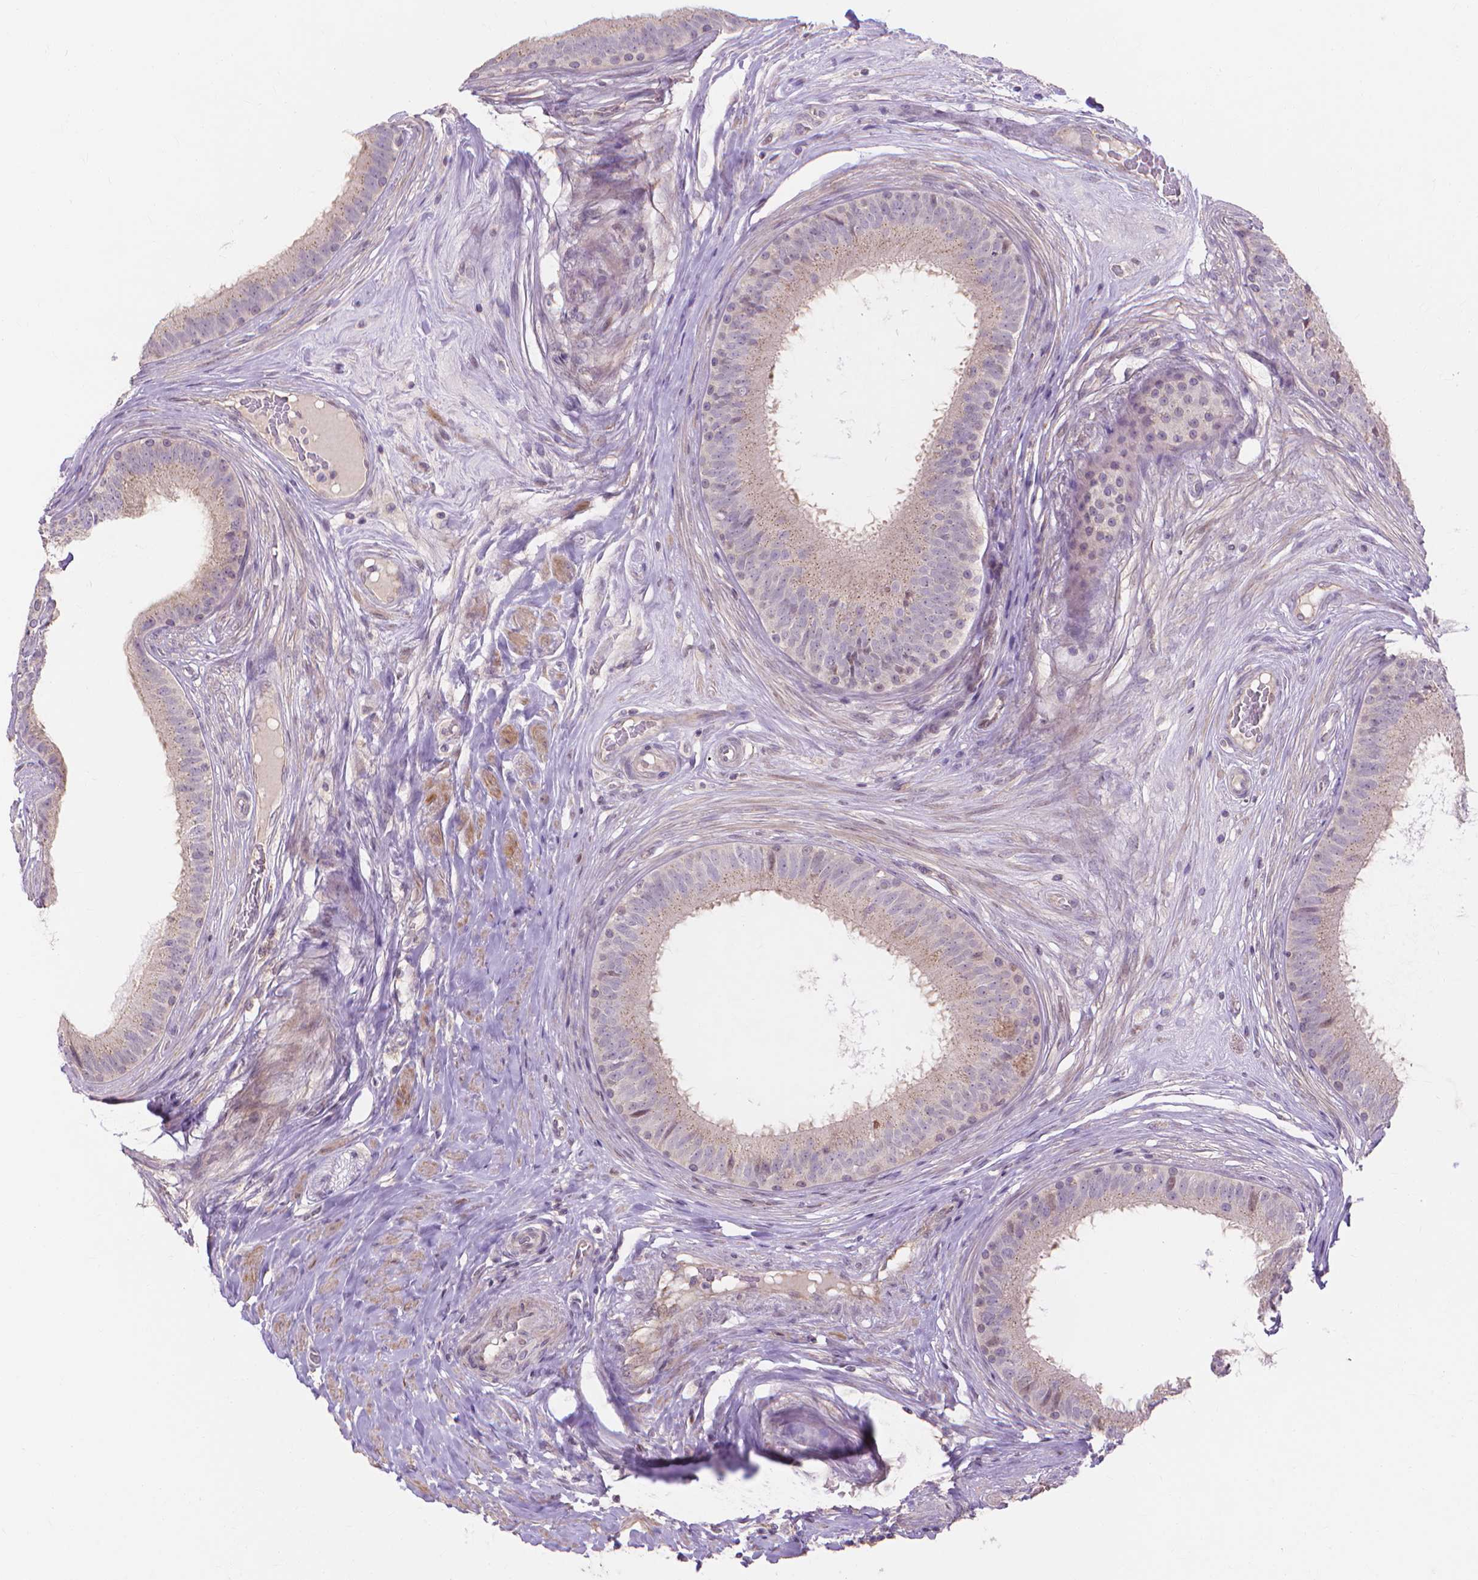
{"staining": {"intensity": "weak", "quantity": ">75%", "location": "cytoplasmic/membranous"}, "tissue": "epididymis", "cell_type": "Glandular cells", "image_type": "normal", "snomed": [{"axis": "morphology", "description": "Normal tissue, NOS"}, {"axis": "topography", "description": "Epididymis"}], "caption": "Immunohistochemistry (DAB) staining of normal epididymis displays weak cytoplasmic/membranous protein positivity in approximately >75% of glandular cells. Ihc stains the protein of interest in brown and the nuclei are stained blue.", "gene": "PRDM13", "patient": {"sex": "male", "age": 59}}